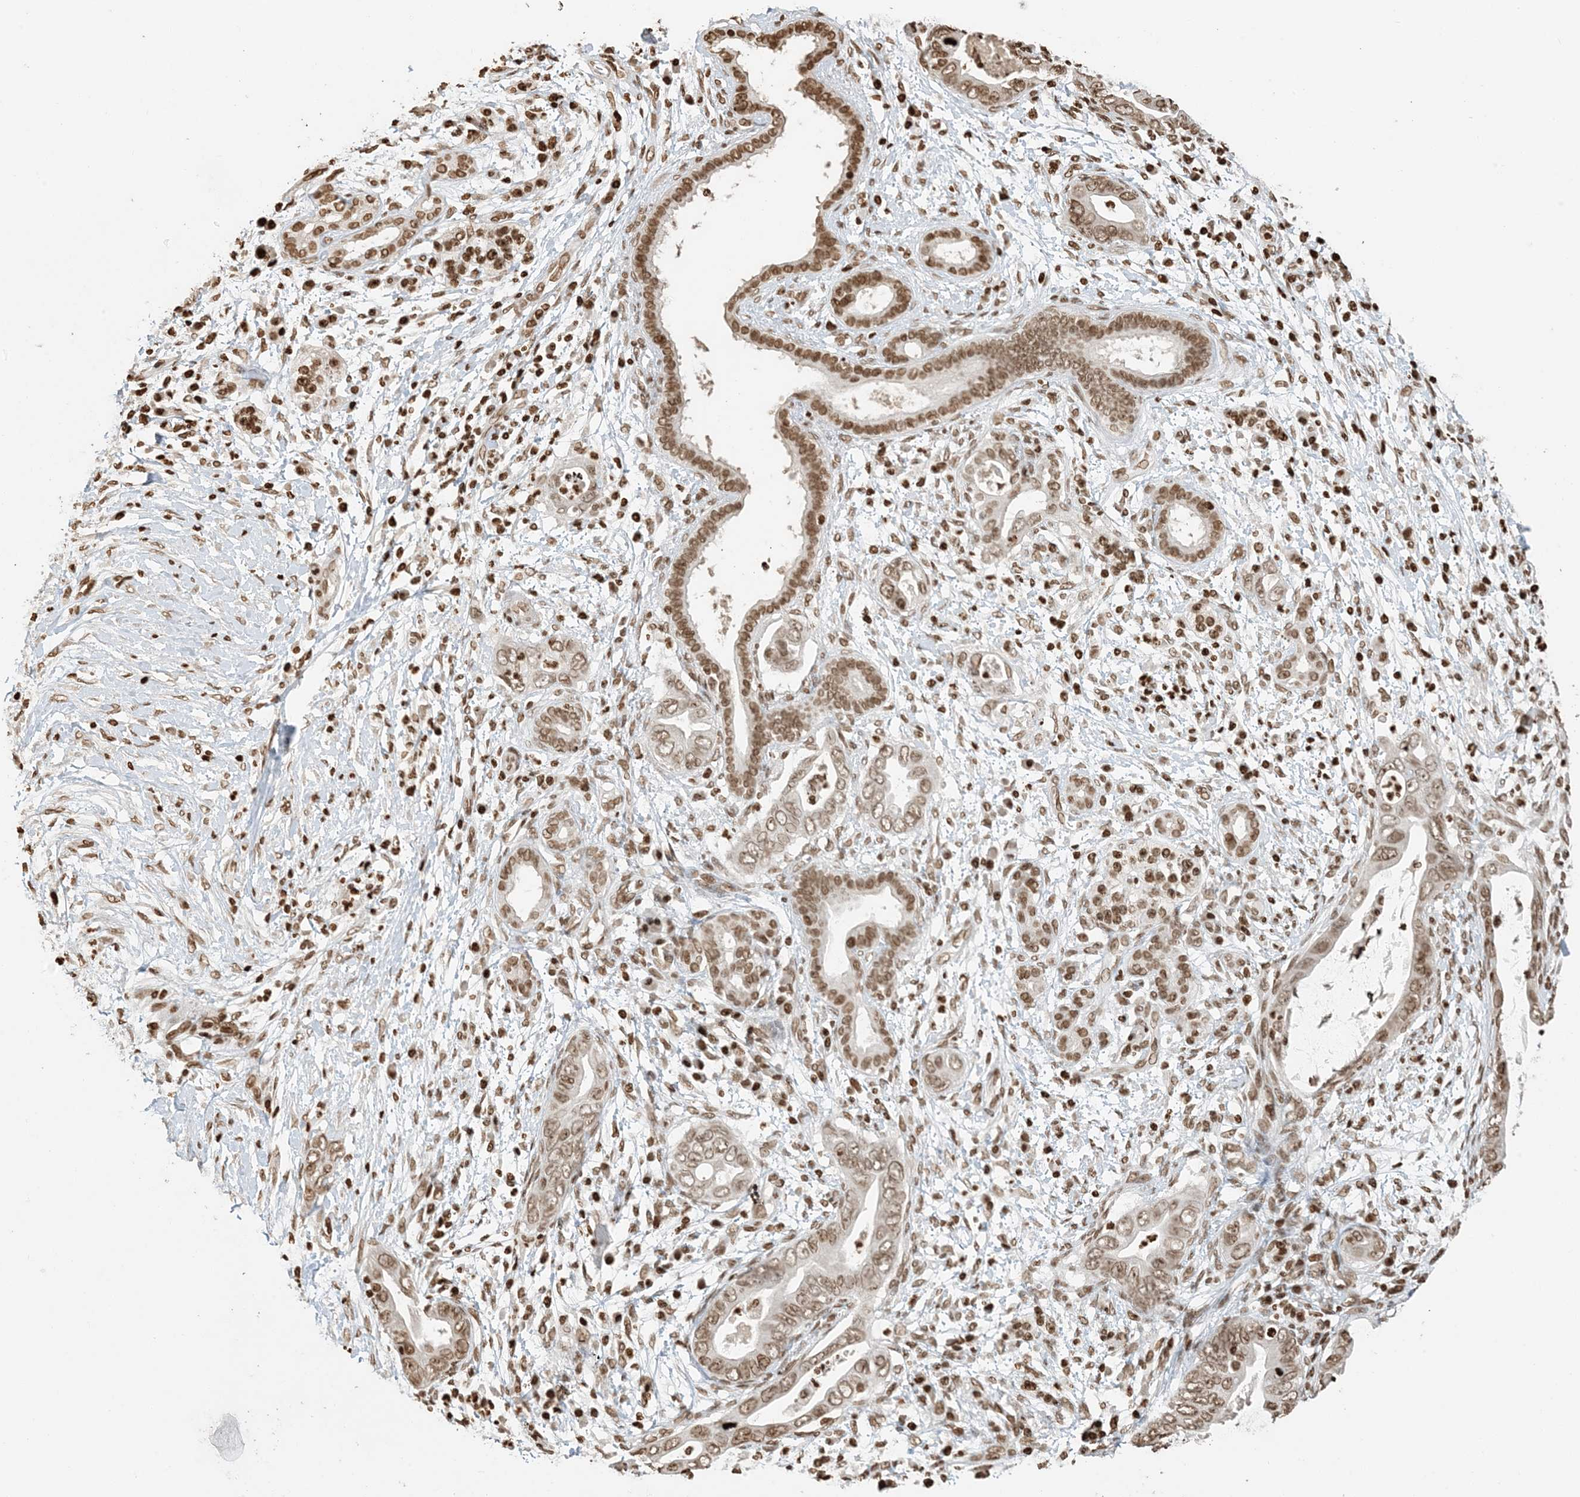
{"staining": {"intensity": "weak", "quantity": ">75%", "location": "nuclear"}, "tissue": "pancreatic cancer", "cell_type": "Tumor cells", "image_type": "cancer", "snomed": [{"axis": "morphology", "description": "Adenocarcinoma, NOS"}, {"axis": "topography", "description": "Pancreas"}], "caption": "A micrograph of pancreatic cancer (adenocarcinoma) stained for a protein displays weak nuclear brown staining in tumor cells.", "gene": "H3-3B", "patient": {"sex": "male", "age": 75}}